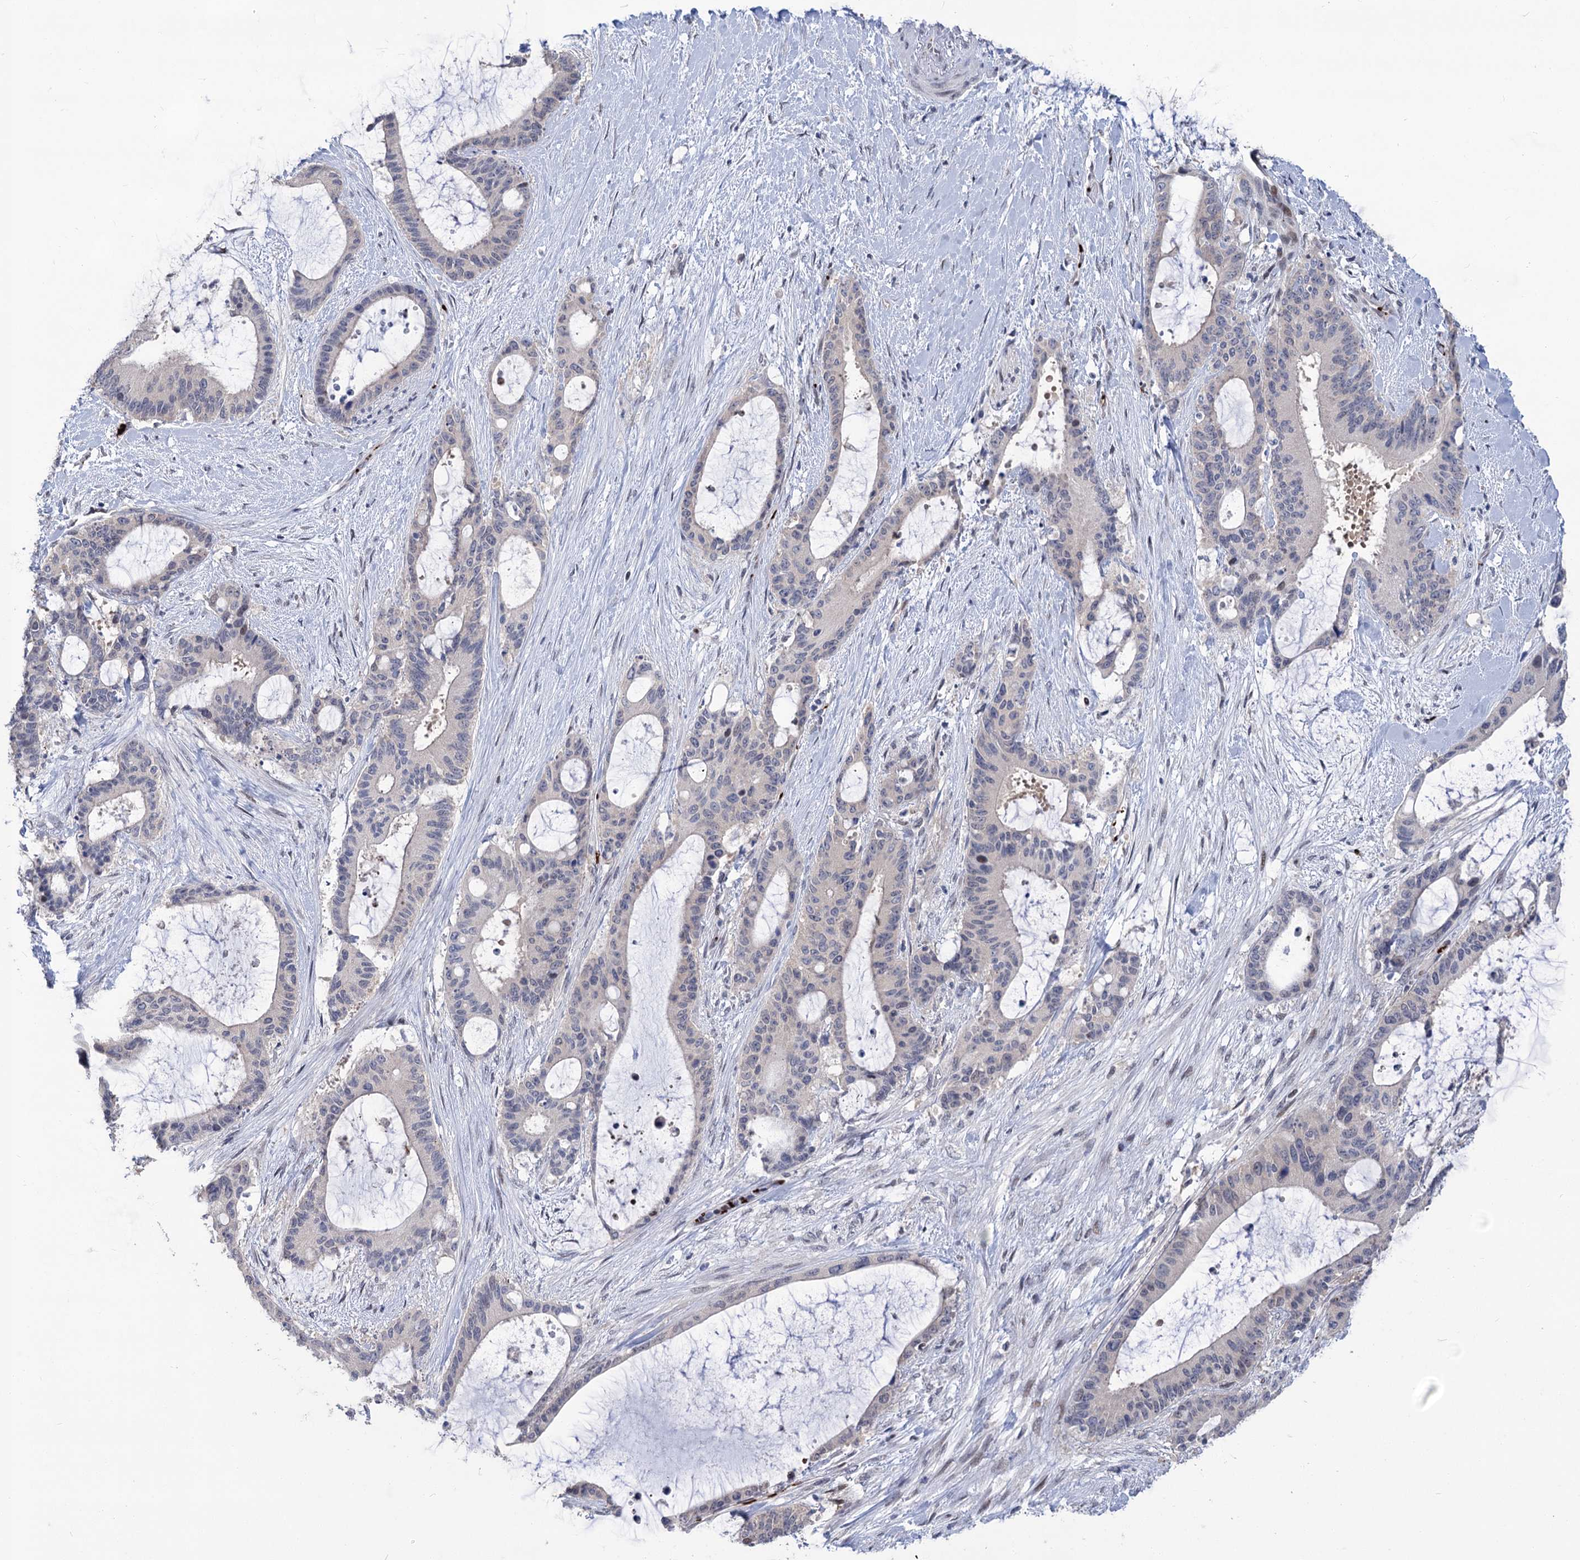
{"staining": {"intensity": "negative", "quantity": "none", "location": "none"}, "tissue": "liver cancer", "cell_type": "Tumor cells", "image_type": "cancer", "snomed": [{"axis": "morphology", "description": "Normal tissue, NOS"}, {"axis": "morphology", "description": "Cholangiocarcinoma"}, {"axis": "topography", "description": "Liver"}, {"axis": "topography", "description": "Peripheral nerve tissue"}], "caption": "There is no significant staining in tumor cells of liver cholangiocarcinoma.", "gene": "MON2", "patient": {"sex": "female", "age": 73}}